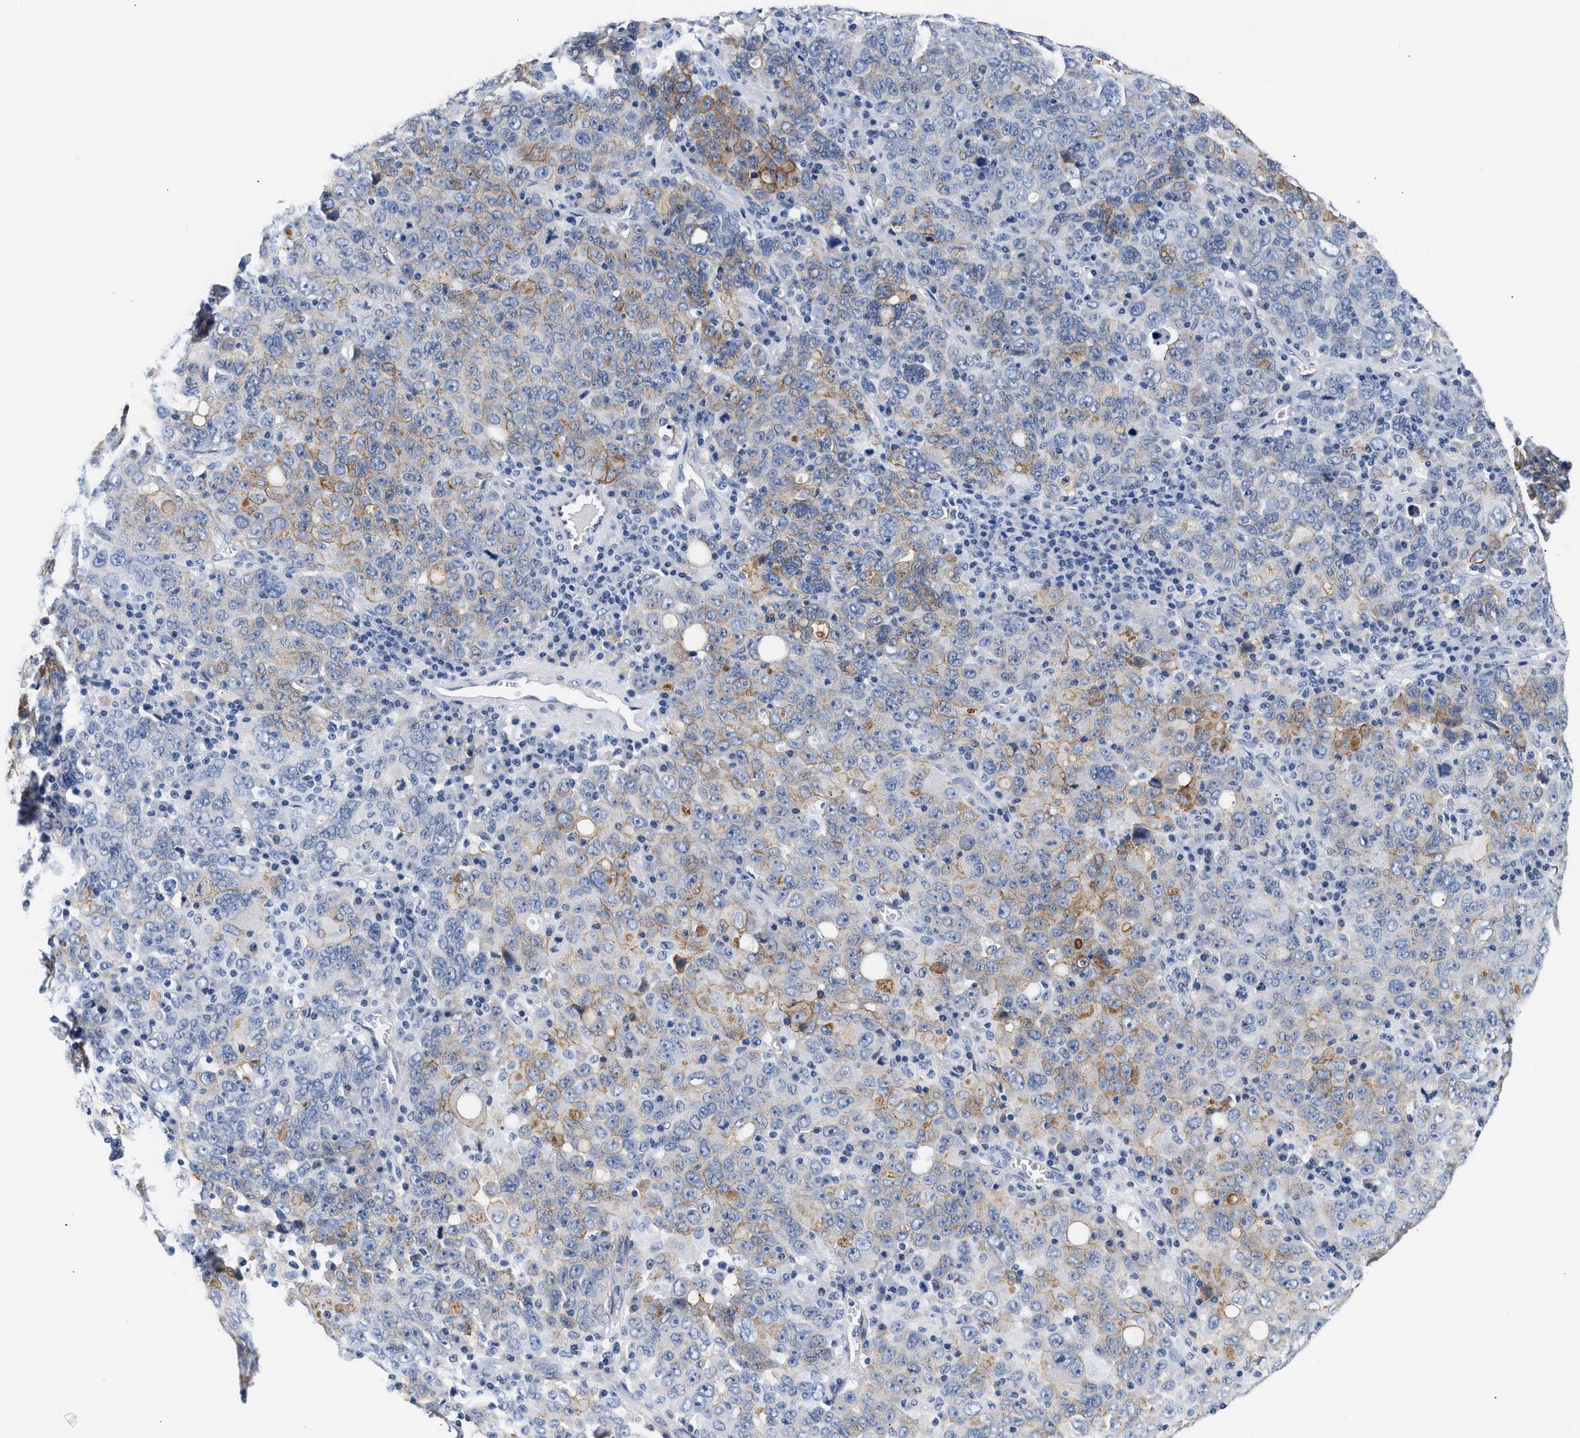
{"staining": {"intensity": "moderate", "quantity": "<25%", "location": "cytoplasmic/membranous"}, "tissue": "ovarian cancer", "cell_type": "Tumor cells", "image_type": "cancer", "snomed": [{"axis": "morphology", "description": "Carcinoma, endometroid"}, {"axis": "topography", "description": "Ovary"}], "caption": "An image of human ovarian cancer stained for a protein displays moderate cytoplasmic/membranous brown staining in tumor cells. The staining is performed using DAB brown chromogen to label protein expression. The nuclei are counter-stained blue using hematoxylin.", "gene": "TRIM29", "patient": {"sex": "female", "age": 62}}